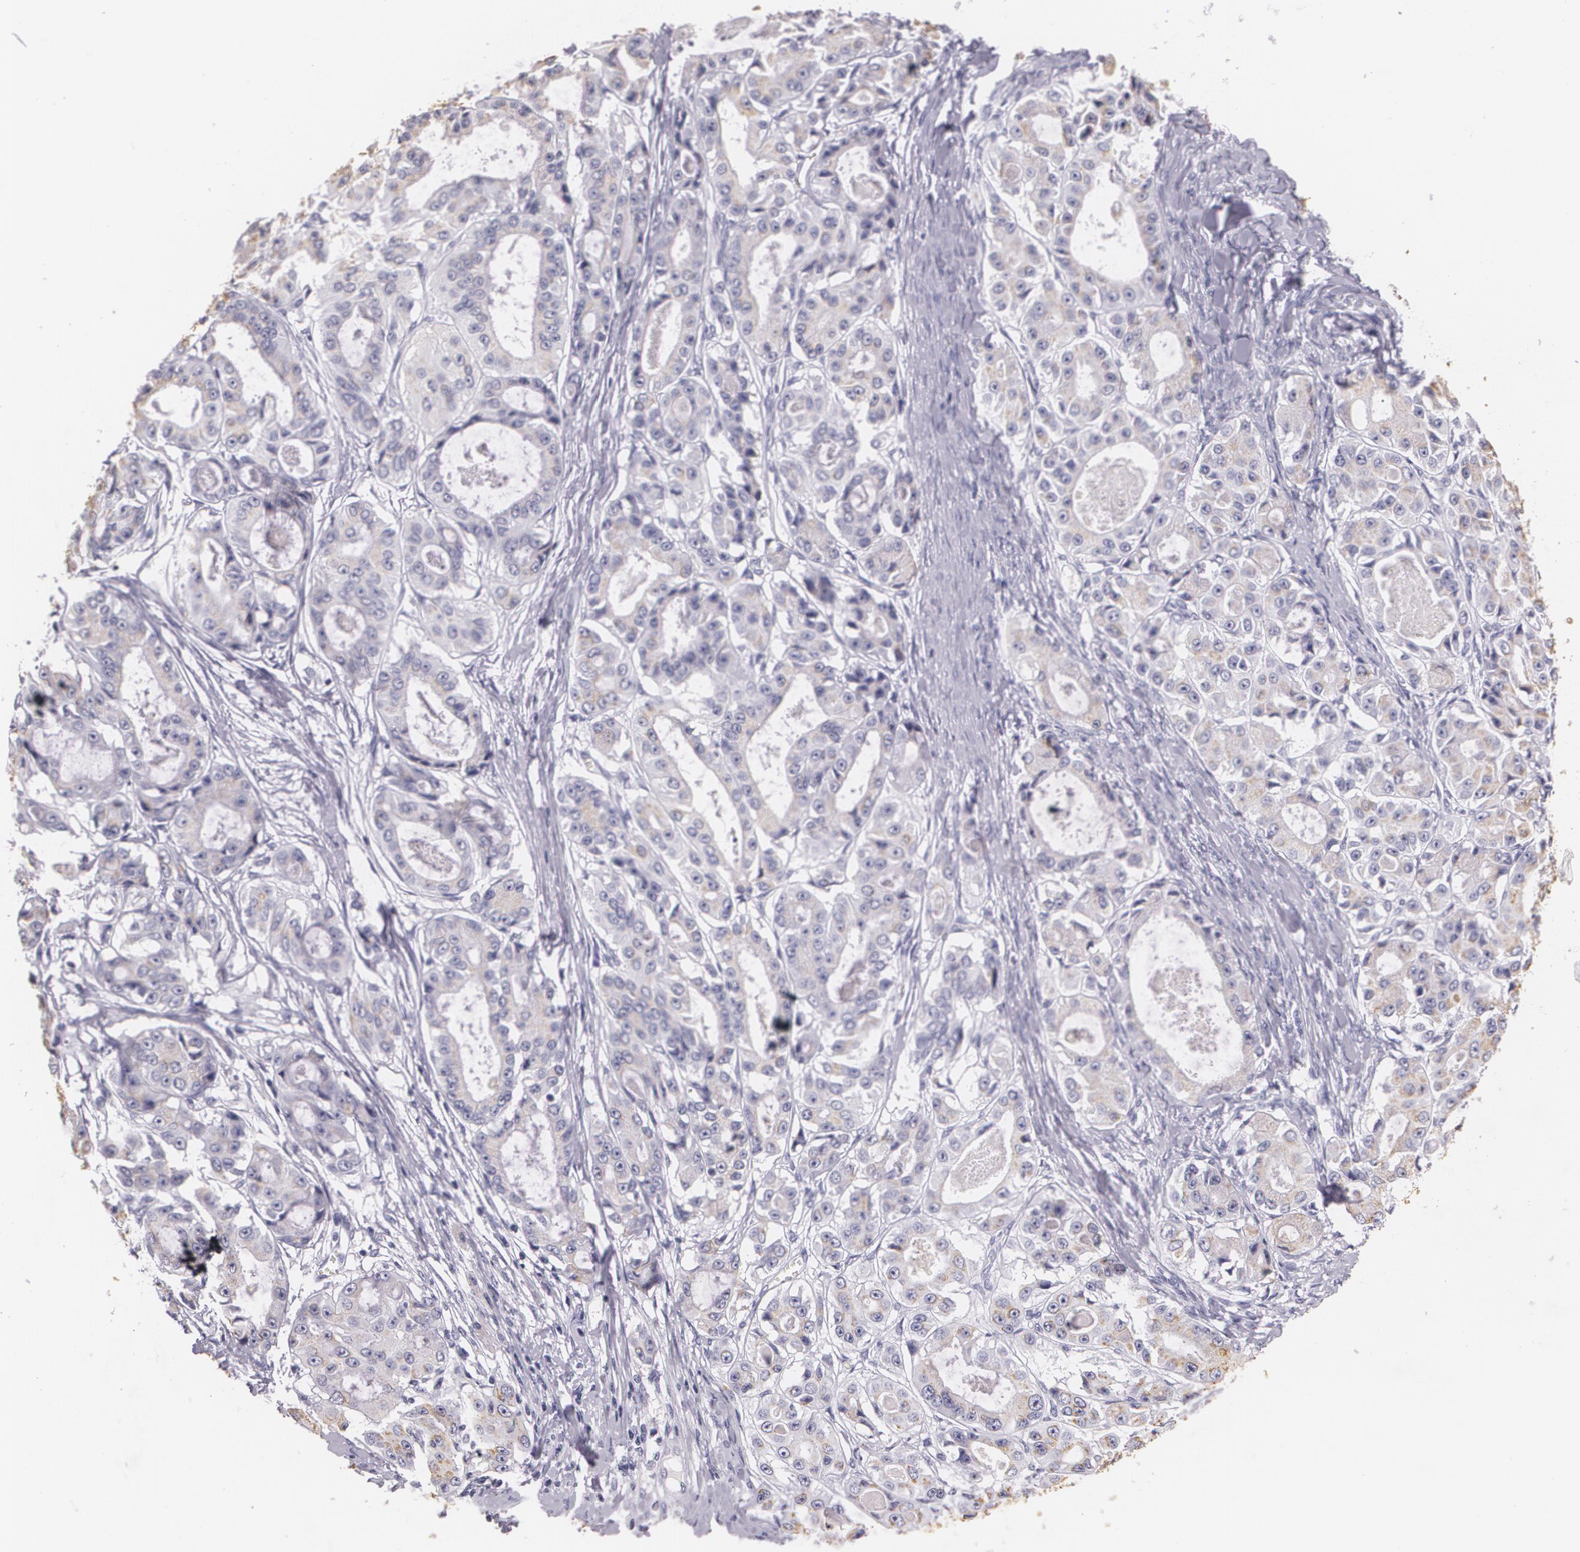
{"staining": {"intensity": "negative", "quantity": "none", "location": "none"}, "tissue": "ovarian cancer", "cell_type": "Tumor cells", "image_type": "cancer", "snomed": [{"axis": "morphology", "description": "Carcinoma, endometroid"}, {"axis": "topography", "description": "Ovary"}], "caption": "A photomicrograph of human ovarian endometroid carcinoma is negative for staining in tumor cells.", "gene": "DLG4", "patient": {"sex": "female", "age": 61}}